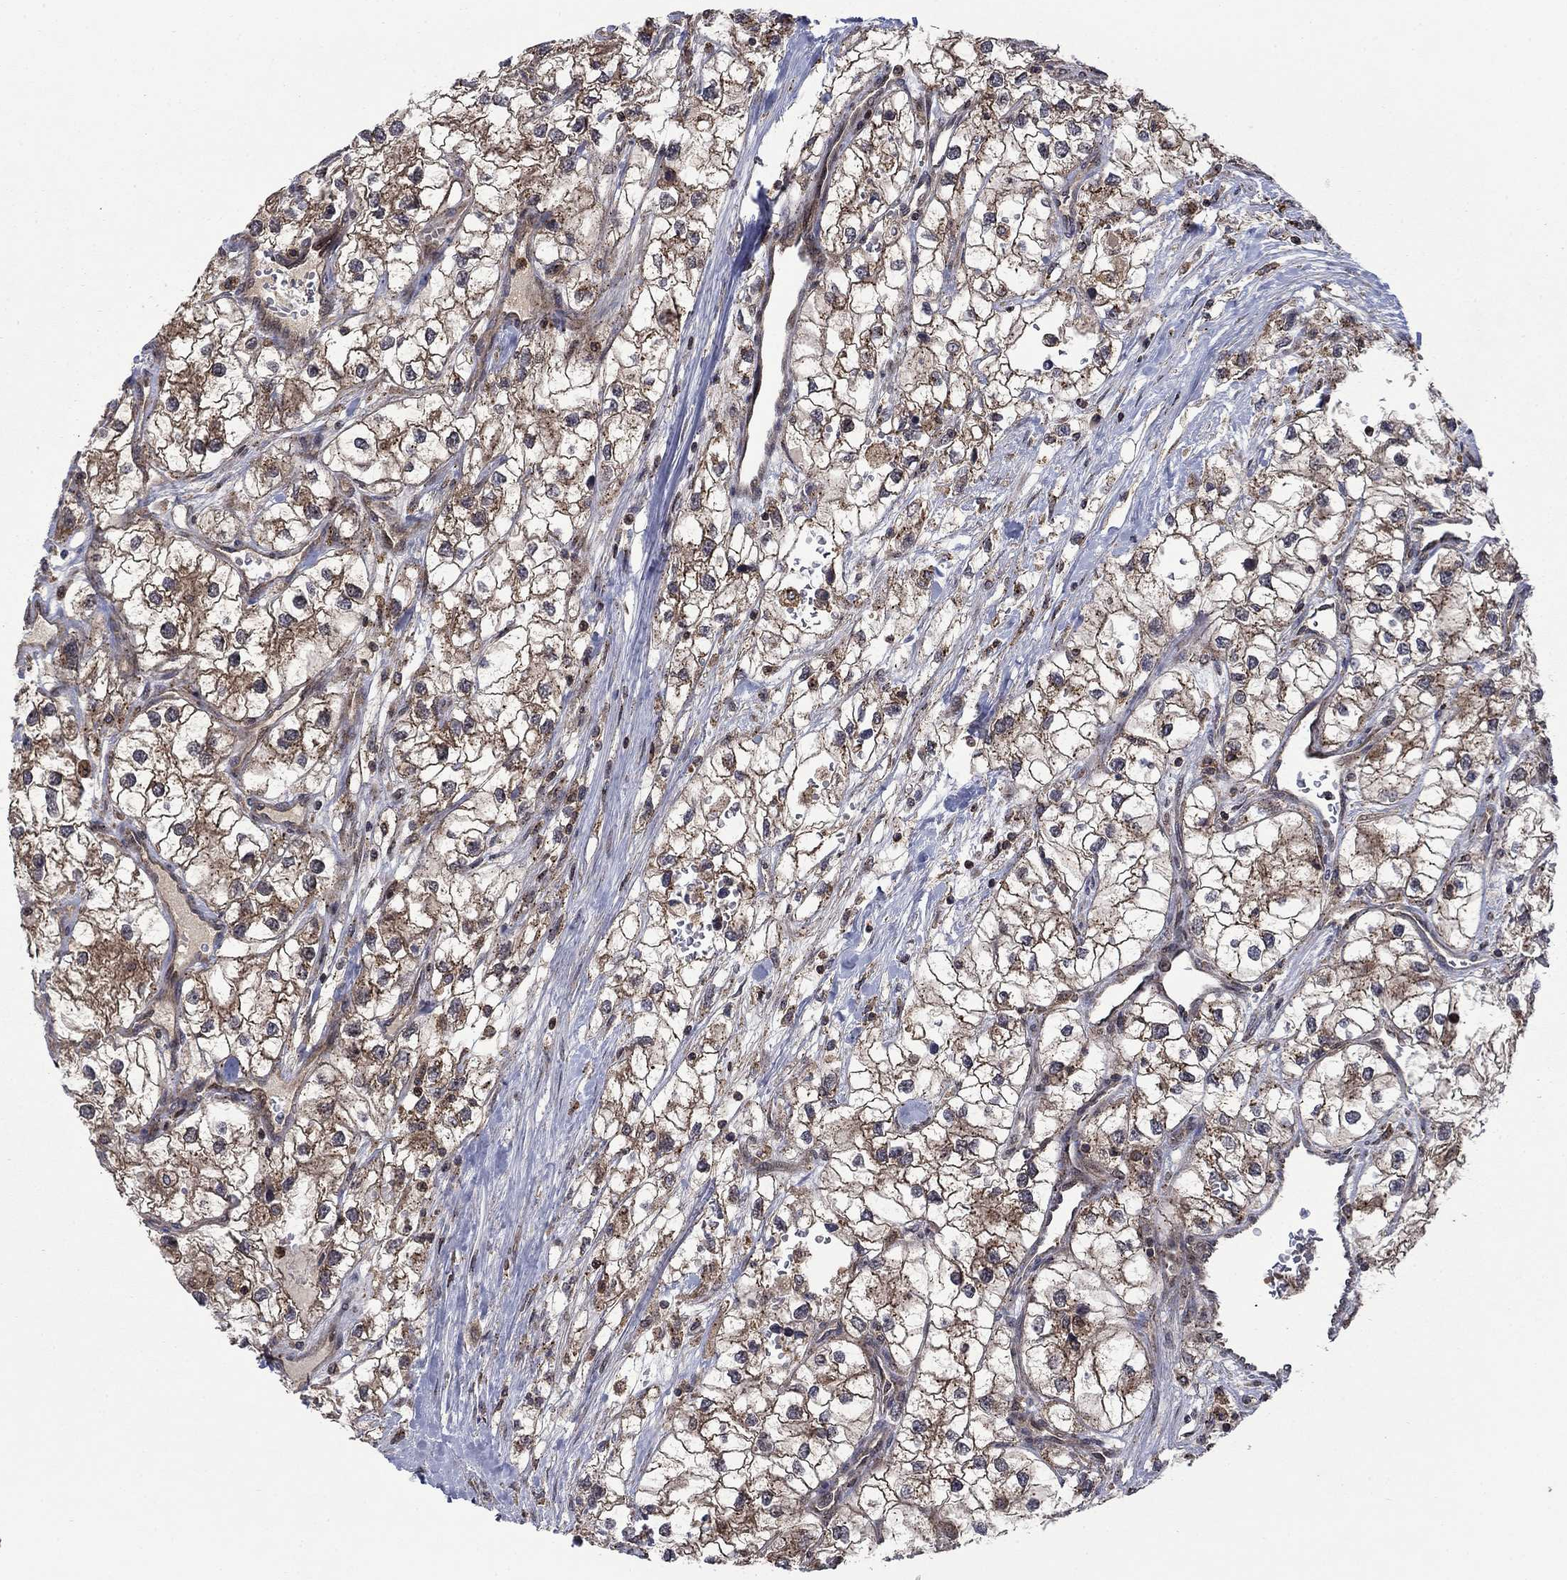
{"staining": {"intensity": "moderate", "quantity": "25%-75%", "location": "cytoplasmic/membranous"}, "tissue": "renal cancer", "cell_type": "Tumor cells", "image_type": "cancer", "snomed": [{"axis": "morphology", "description": "Adenocarcinoma, NOS"}, {"axis": "topography", "description": "Kidney"}], "caption": "Immunohistochemistry (DAB) staining of adenocarcinoma (renal) reveals moderate cytoplasmic/membranous protein positivity in approximately 25%-75% of tumor cells. (DAB IHC, brown staining for protein, blue staining for nuclei).", "gene": "IFI35", "patient": {"sex": "male", "age": 59}}